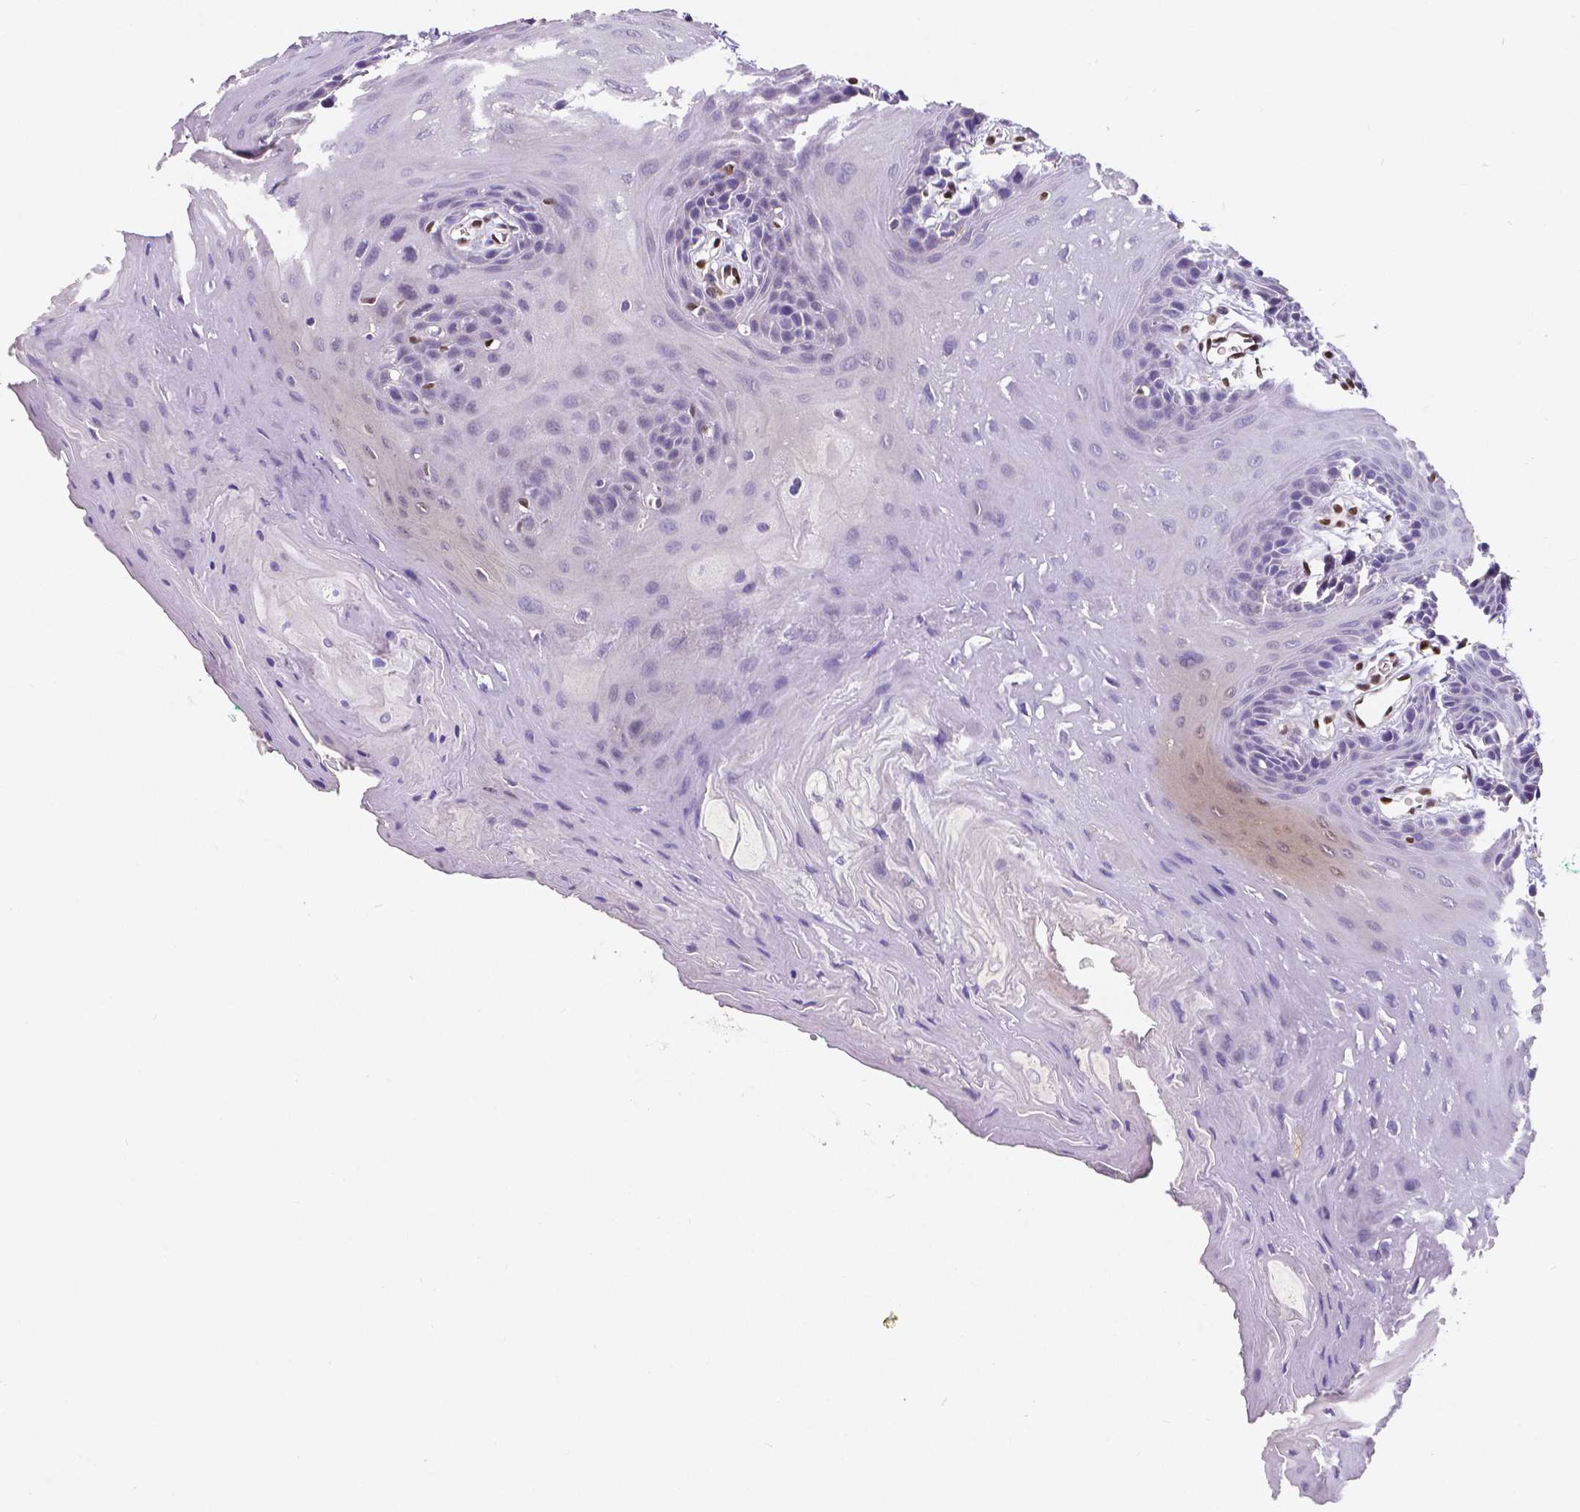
{"staining": {"intensity": "negative", "quantity": "none", "location": "none"}, "tissue": "oral mucosa", "cell_type": "Squamous epithelial cells", "image_type": "normal", "snomed": [{"axis": "morphology", "description": "Normal tissue, NOS"}, {"axis": "morphology", "description": "Squamous cell carcinoma, NOS"}, {"axis": "topography", "description": "Oral tissue"}, {"axis": "topography", "description": "Head-Neck"}], "caption": "DAB immunohistochemical staining of normal human oral mucosa reveals no significant expression in squamous epithelial cells.", "gene": "MEF2C", "patient": {"sex": "female", "age": 50}}